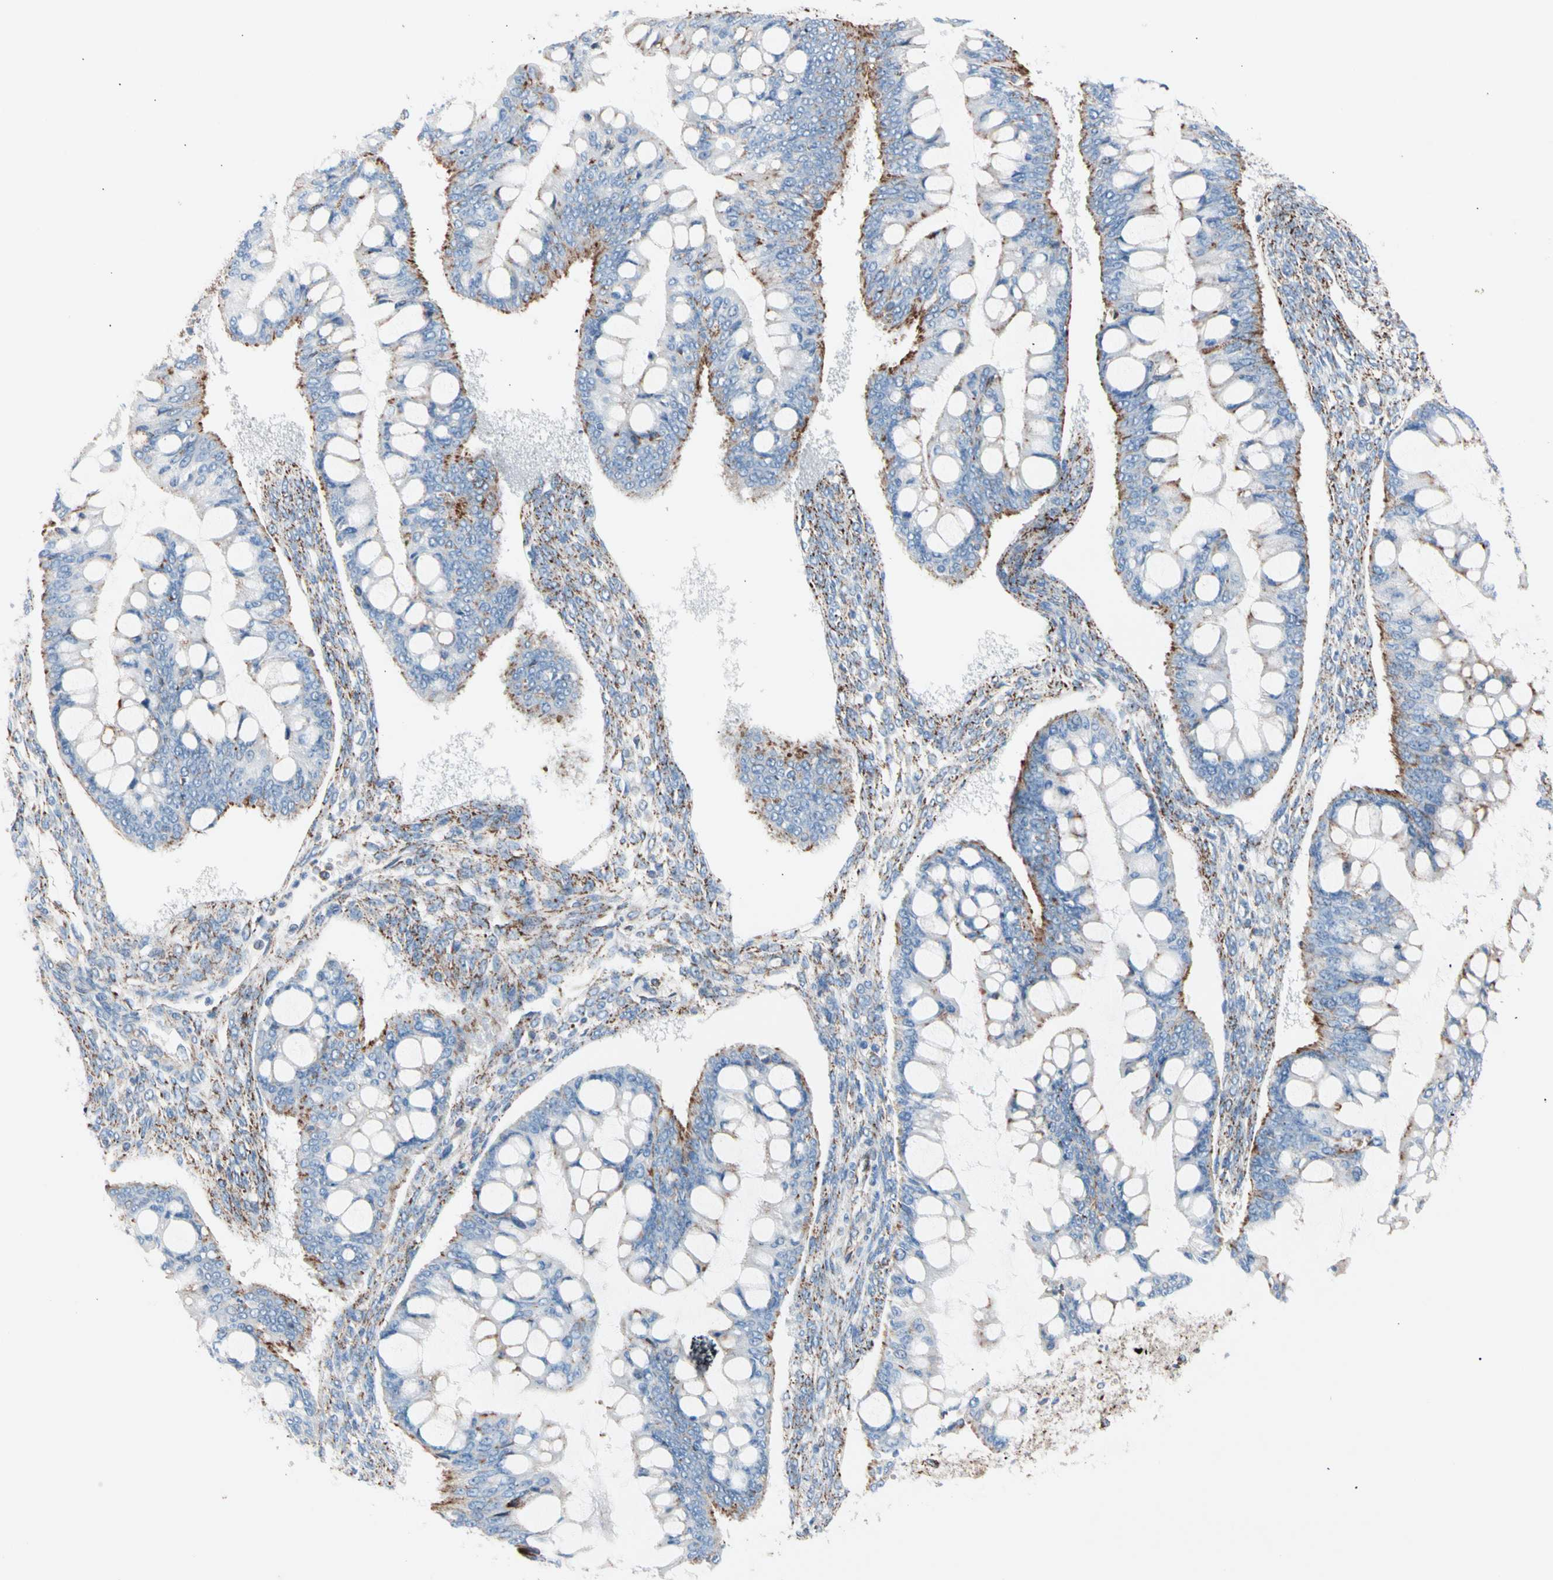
{"staining": {"intensity": "strong", "quantity": "25%-75%", "location": "cytoplasmic/membranous"}, "tissue": "ovarian cancer", "cell_type": "Tumor cells", "image_type": "cancer", "snomed": [{"axis": "morphology", "description": "Cystadenocarcinoma, mucinous, NOS"}, {"axis": "topography", "description": "Ovary"}], "caption": "Strong cytoplasmic/membranous positivity is seen in about 25%-75% of tumor cells in ovarian mucinous cystadenocarcinoma.", "gene": "HK1", "patient": {"sex": "female", "age": 73}}